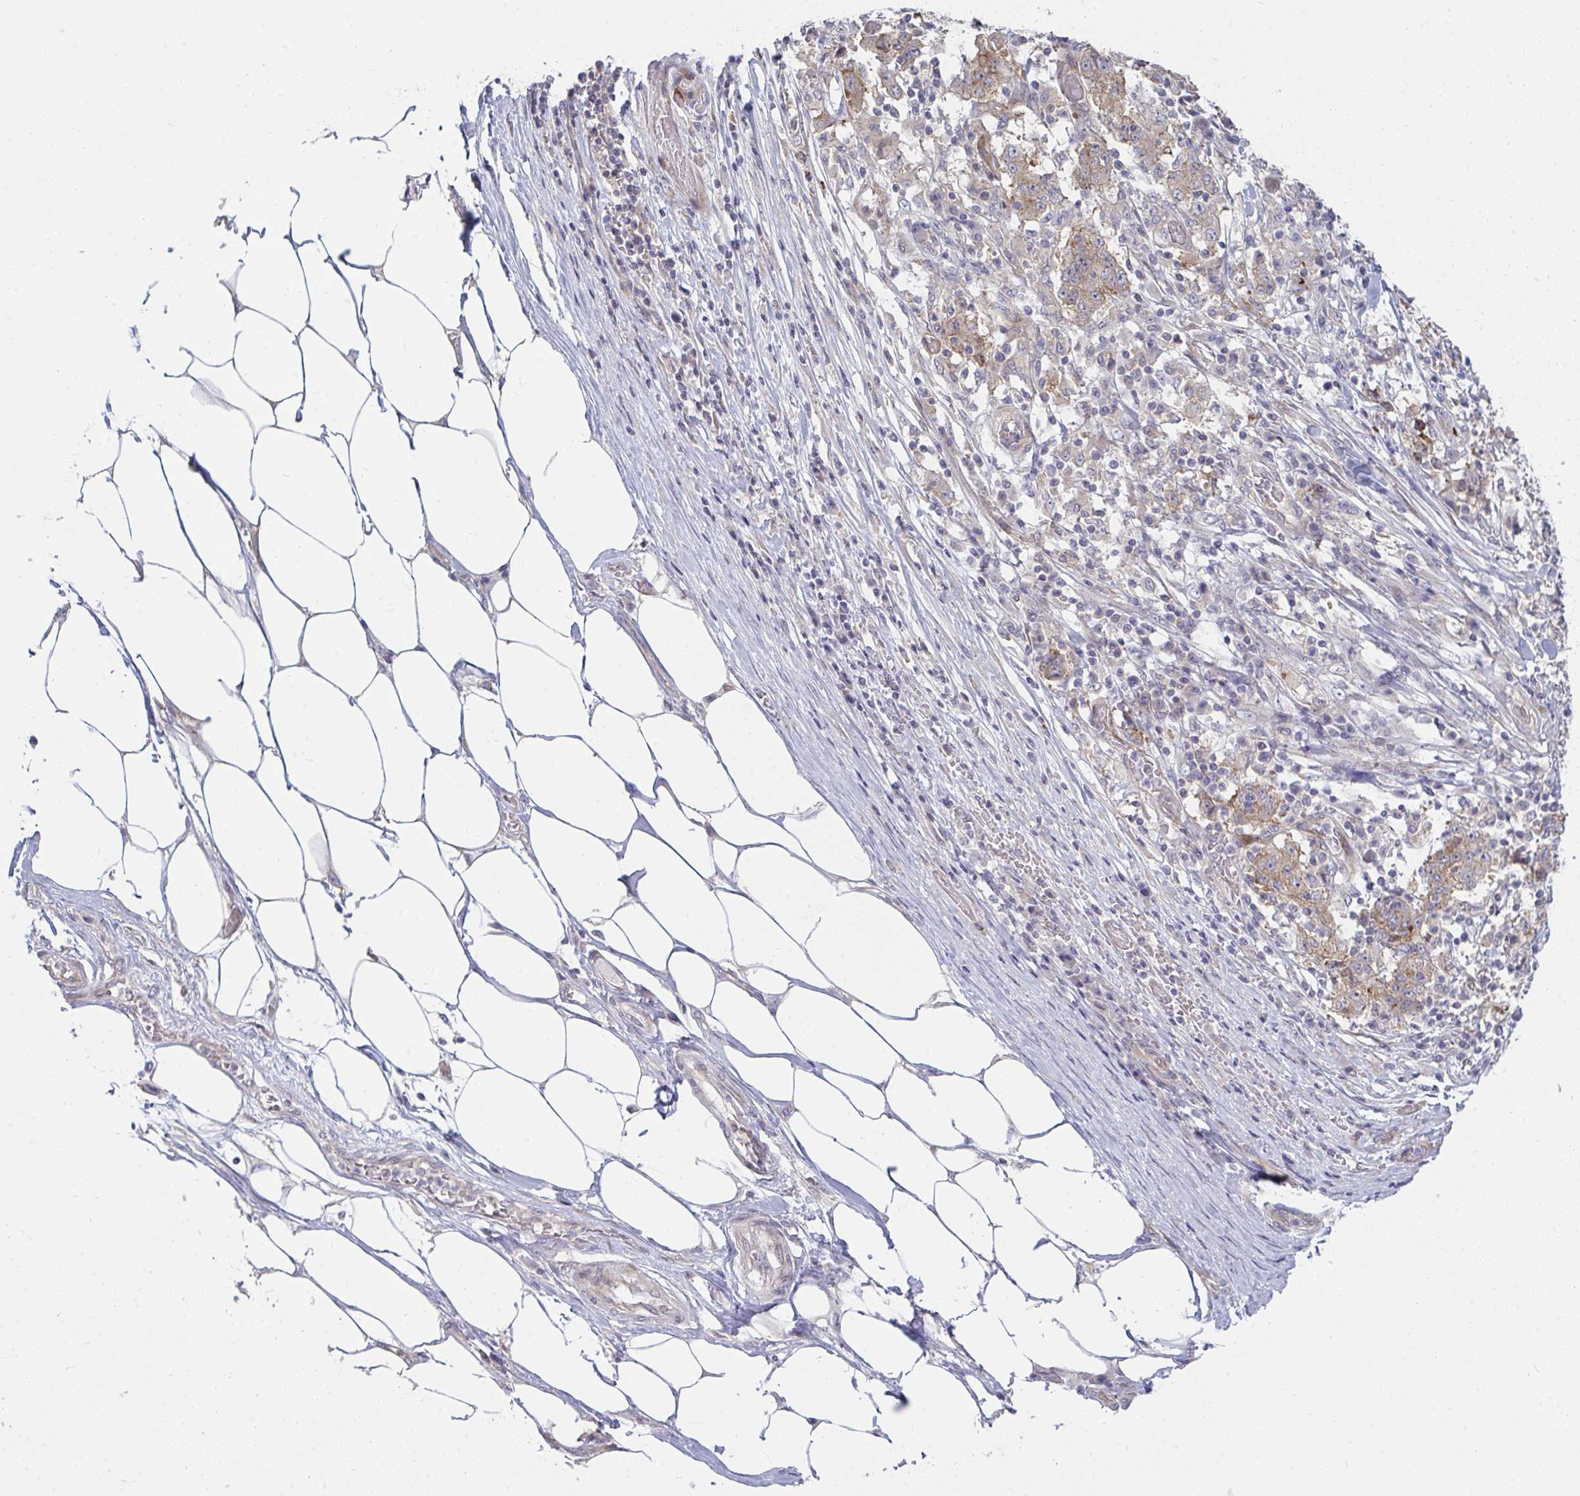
{"staining": {"intensity": "weak", "quantity": "25%-75%", "location": "cytoplasmic/membranous"}, "tissue": "stomach cancer", "cell_type": "Tumor cells", "image_type": "cancer", "snomed": [{"axis": "morphology", "description": "Adenocarcinoma, NOS"}, {"axis": "topography", "description": "Stomach"}], "caption": "Adenocarcinoma (stomach) tissue exhibits weak cytoplasmic/membranous positivity in approximately 25%-75% of tumor cells, visualized by immunohistochemistry.", "gene": "CASP9", "patient": {"sex": "male", "age": 59}}